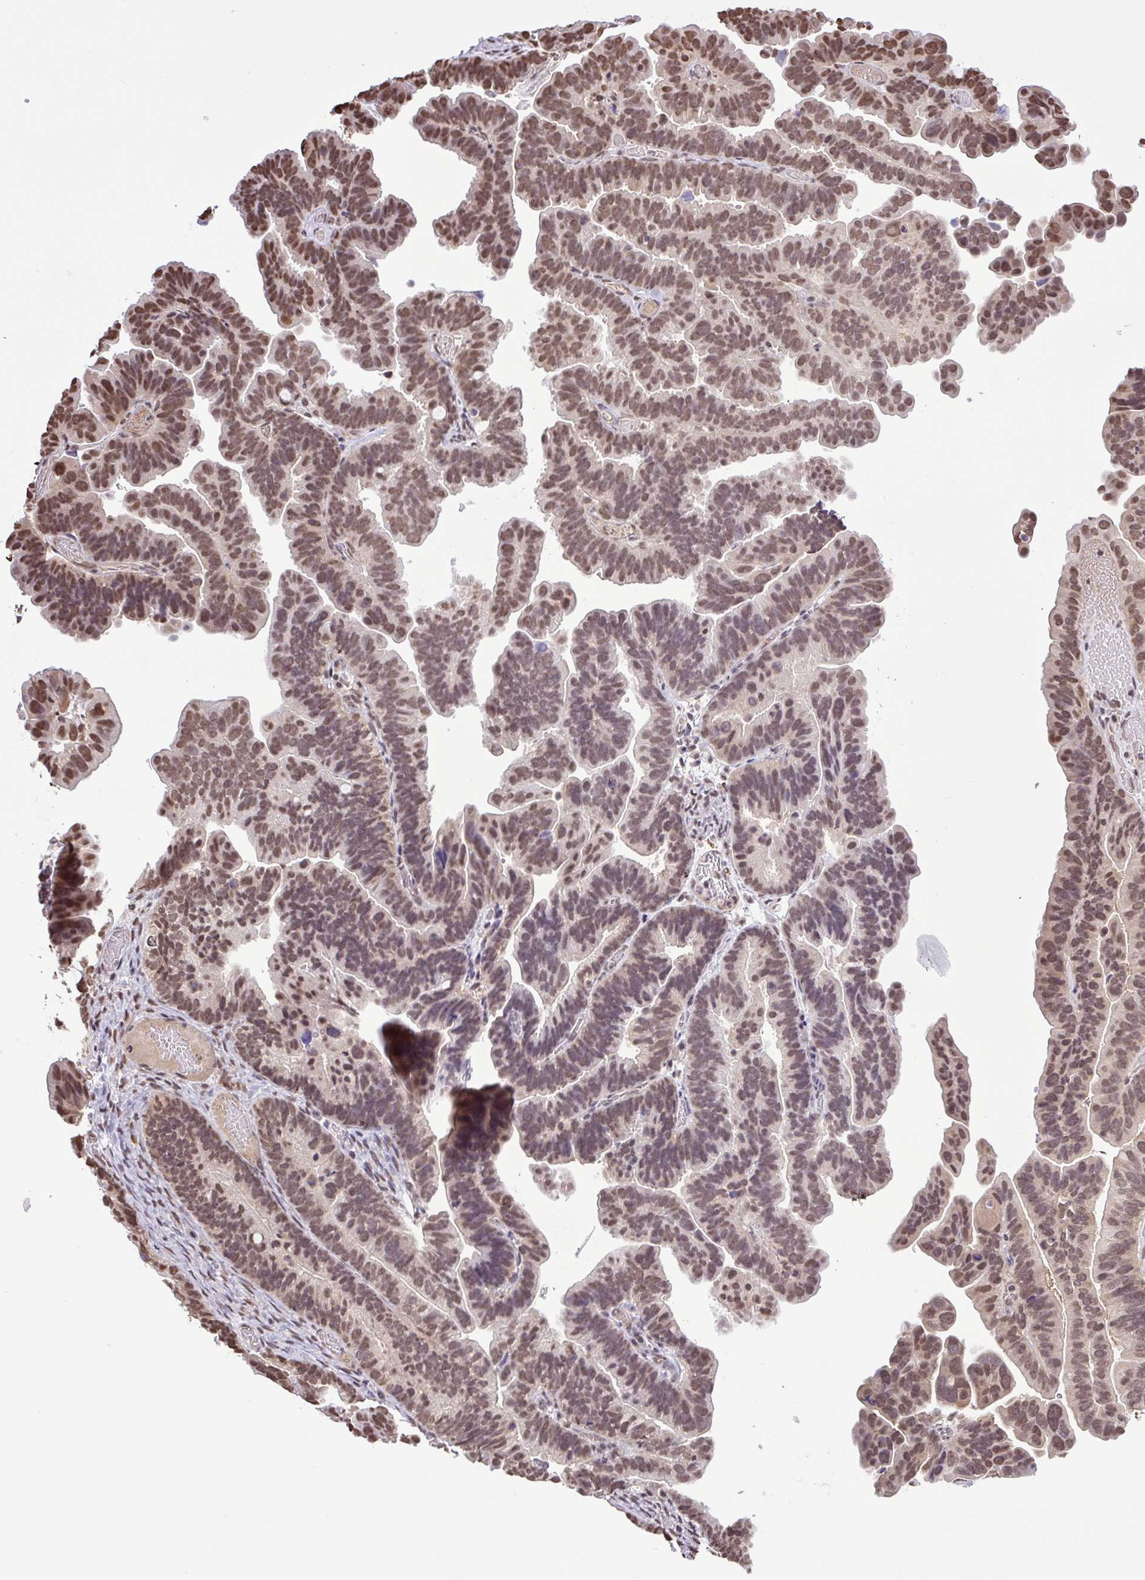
{"staining": {"intensity": "moderate", "quantity": ">75%", "location": "nuclear"}, "tissue": "ovarian cancer", "cell_type": "Tumor cells", "image_type": "cancer", "snomed": [{"axis": "morphology", "description": "Cystadenocarcinoma, serous, NOS"}, {"axis": "topography", "description": "Ovary"}], "caption": "The histopathology image shows immunohistochemical staining of serous cystadenocarcinoma (ovarian). There is moderate nuclear staining is appreciated in approximately >75% of tumor cells. (Brightfield microscopy of DAB IHC at high magnification).", "gene": "SGTA", "patient": {"sex": "female", "age": 56}}